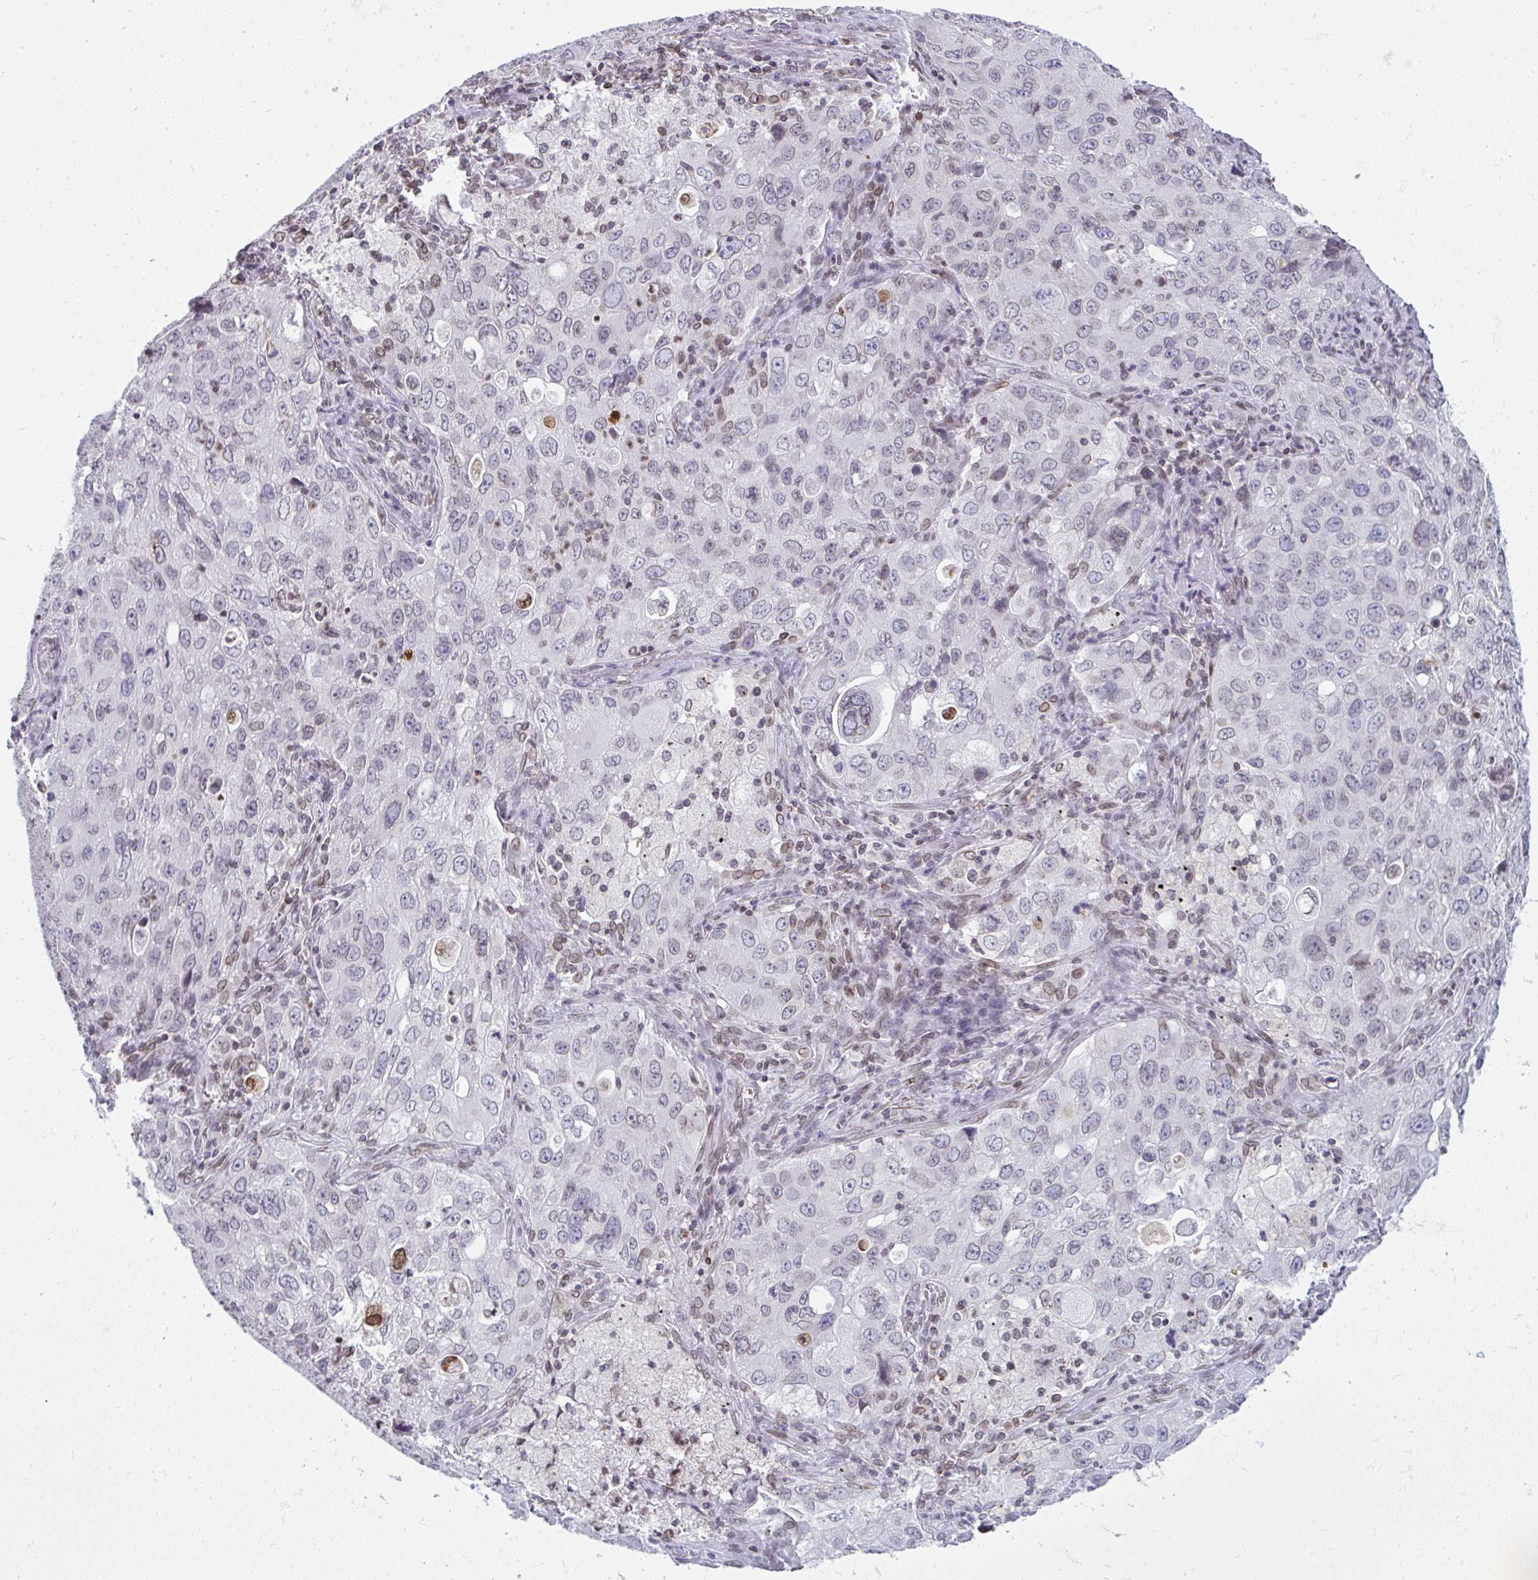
{"staining": {"intensity": "negative", "quantity": "none", "location": "none"}, "tissue": "lung cancer", "cell_type": "Tumor cells", "image_type": "cancer", "snomed": [{"axis": "morphology", "description": "Adenocarcinoma, NOS"}, {"axis": "morphology", "description": "Adenocarcinoma, metastatic, NOS"}, {"axis": "topography", "description": "Lymph node"}, {"axis": "topography", "description": "Lung"}], "caption": "Image shows no protein positivity in tumor cells of lung cancer (metastatic adenocarcinoma) tissue.", "gene": "LMNB2", "patient": {"sex": "female", "age": 42}}